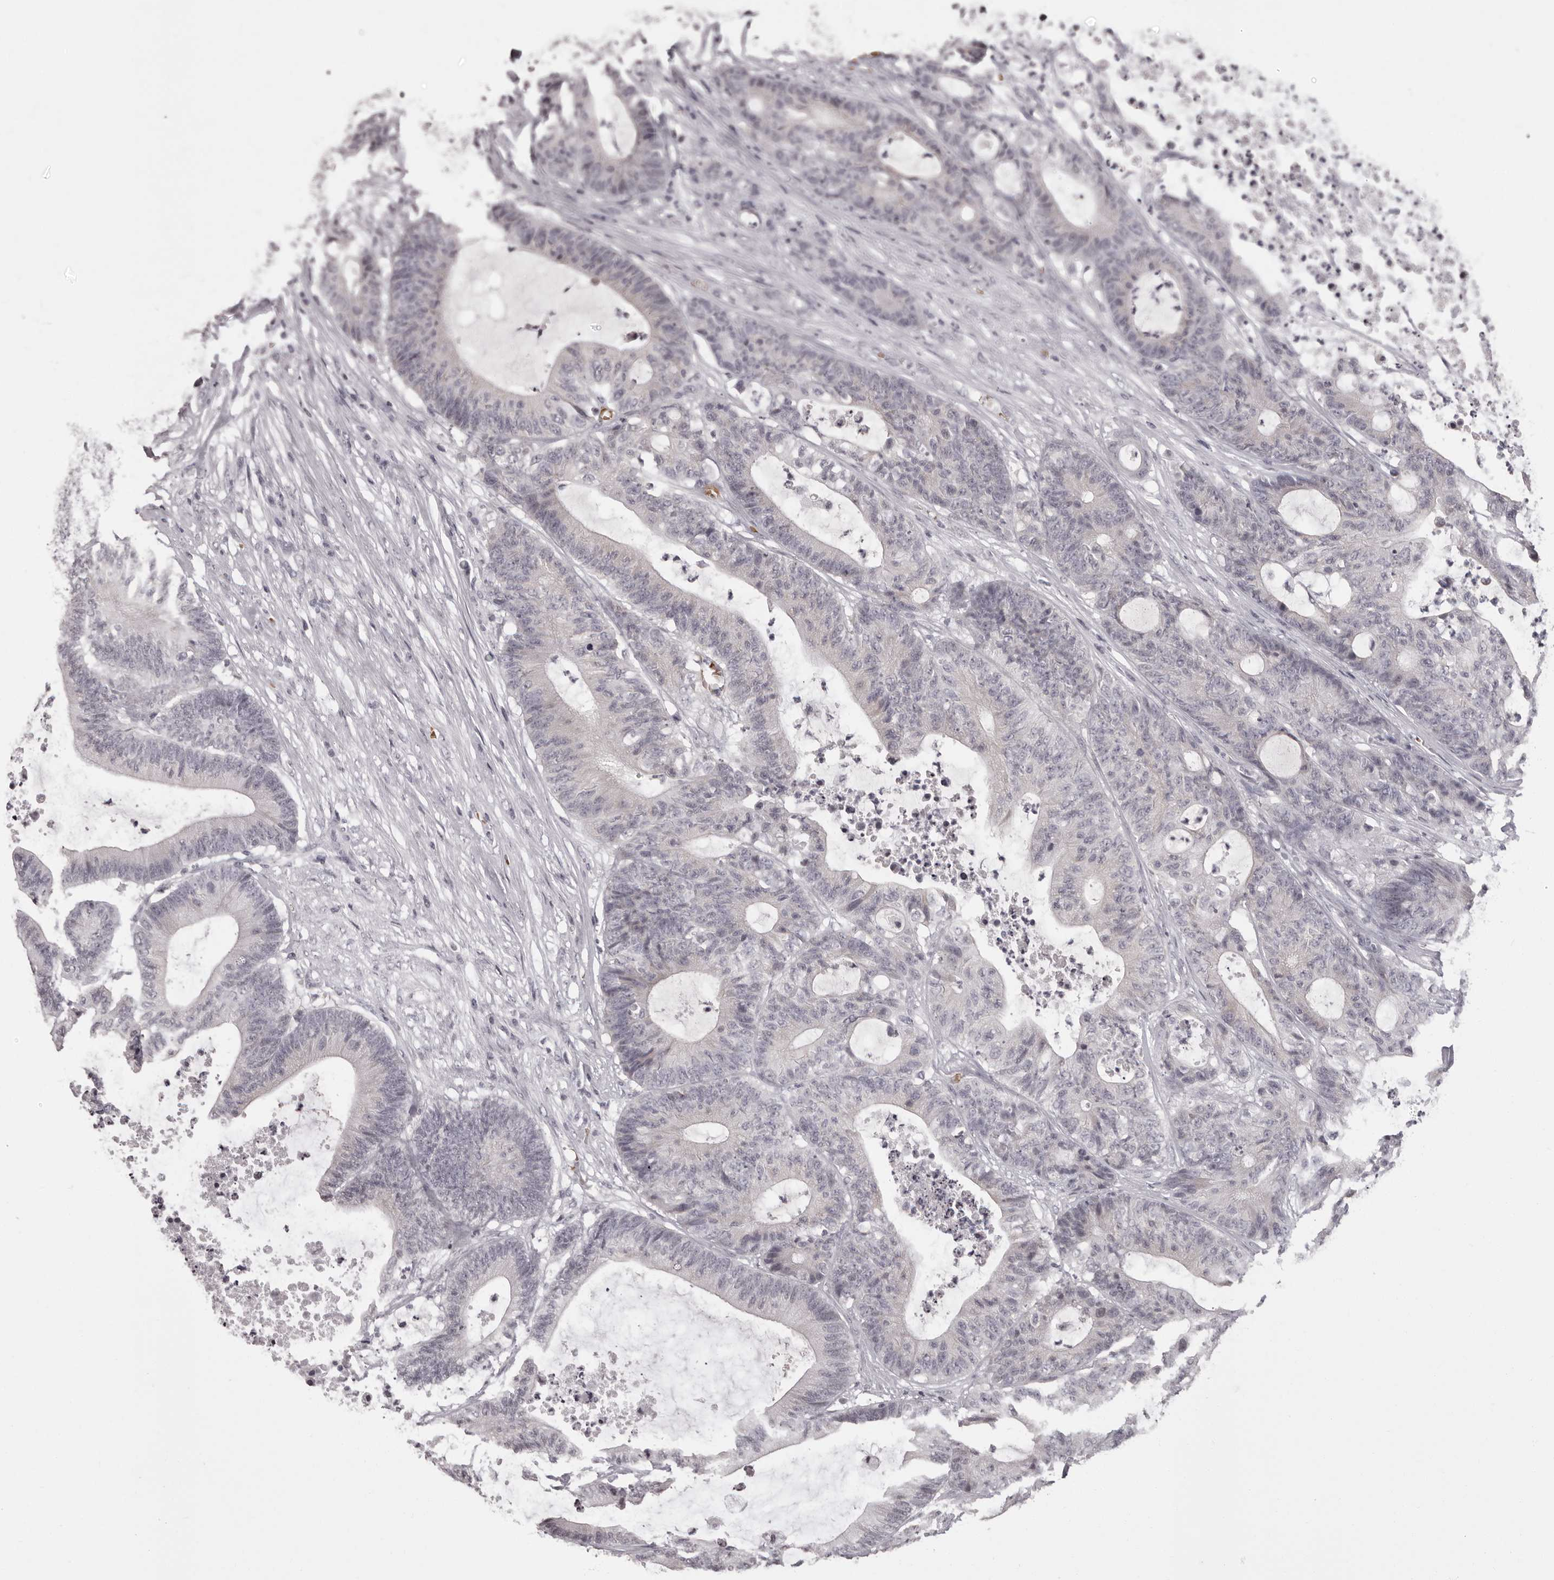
{"staining": {"intensity": "negative", "quantity": "none", "location": "none"}, "tissue": "colorectal cancer", "cell_type": "Tumor cells", "image_type": "cancer", "snomed": [{"axis": "morphology", "description": "Adenocarcinoma, NOS"}, {"axis": "topography", "description": "Colon"}], "caption": "The photomicrograph reveals no staining of tumor cells in colorectal adenocarcinoma.", "gene": "C8orf74", "patient": {"sex": "female", "age": 84}}